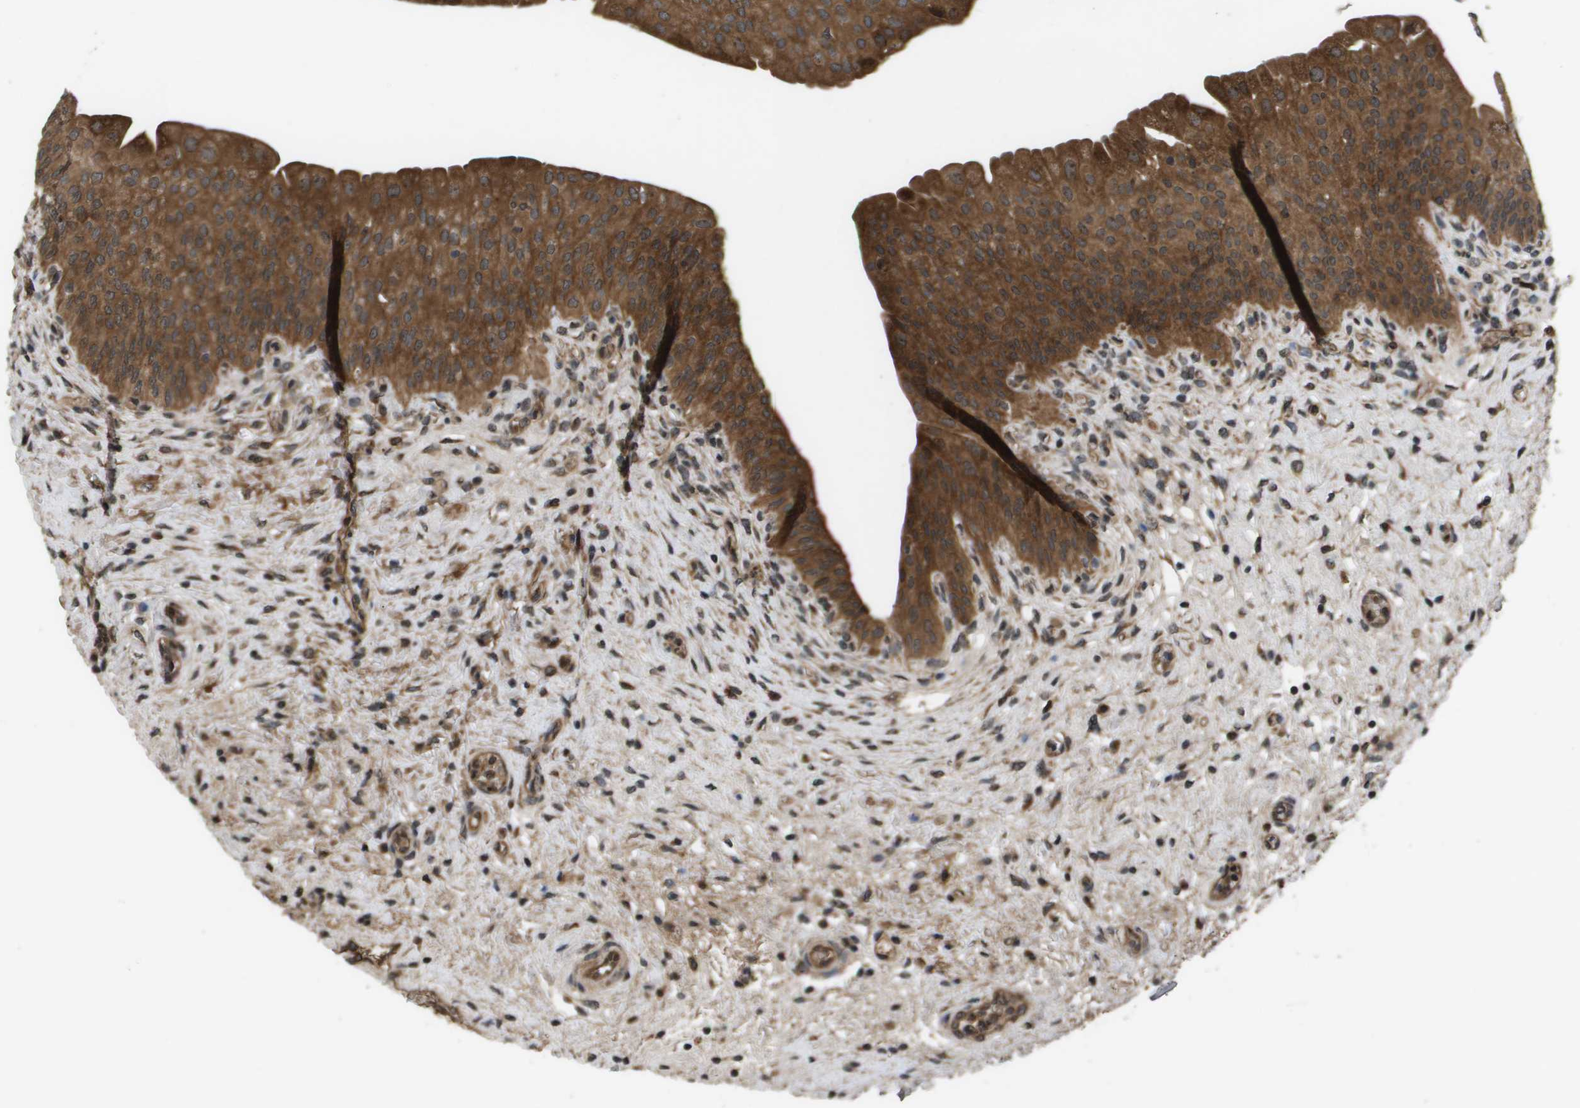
{"staining": {"intensity": "moderate", "quantity": ">75%", "location": "cytoplasmic/membranous"}, "tissue": "urinary bladder", "cell_type": "Urothelial cells", "image_type": "normal", "snomed": [{"axis": "morphology", "description": "Normal tissue, NOS"}, {"axis": "topography", "description": "Urinary bladder"}], "caption": "A high-resolution micrograph shows IHC staining of unremarkable urinary bladder, which exhibits moderate cytoplasmic/membranous expression in approximately >75% of urothelial cells.", "gene": "SPTLC1", "patient": {"sex": "male", "age": 46}}